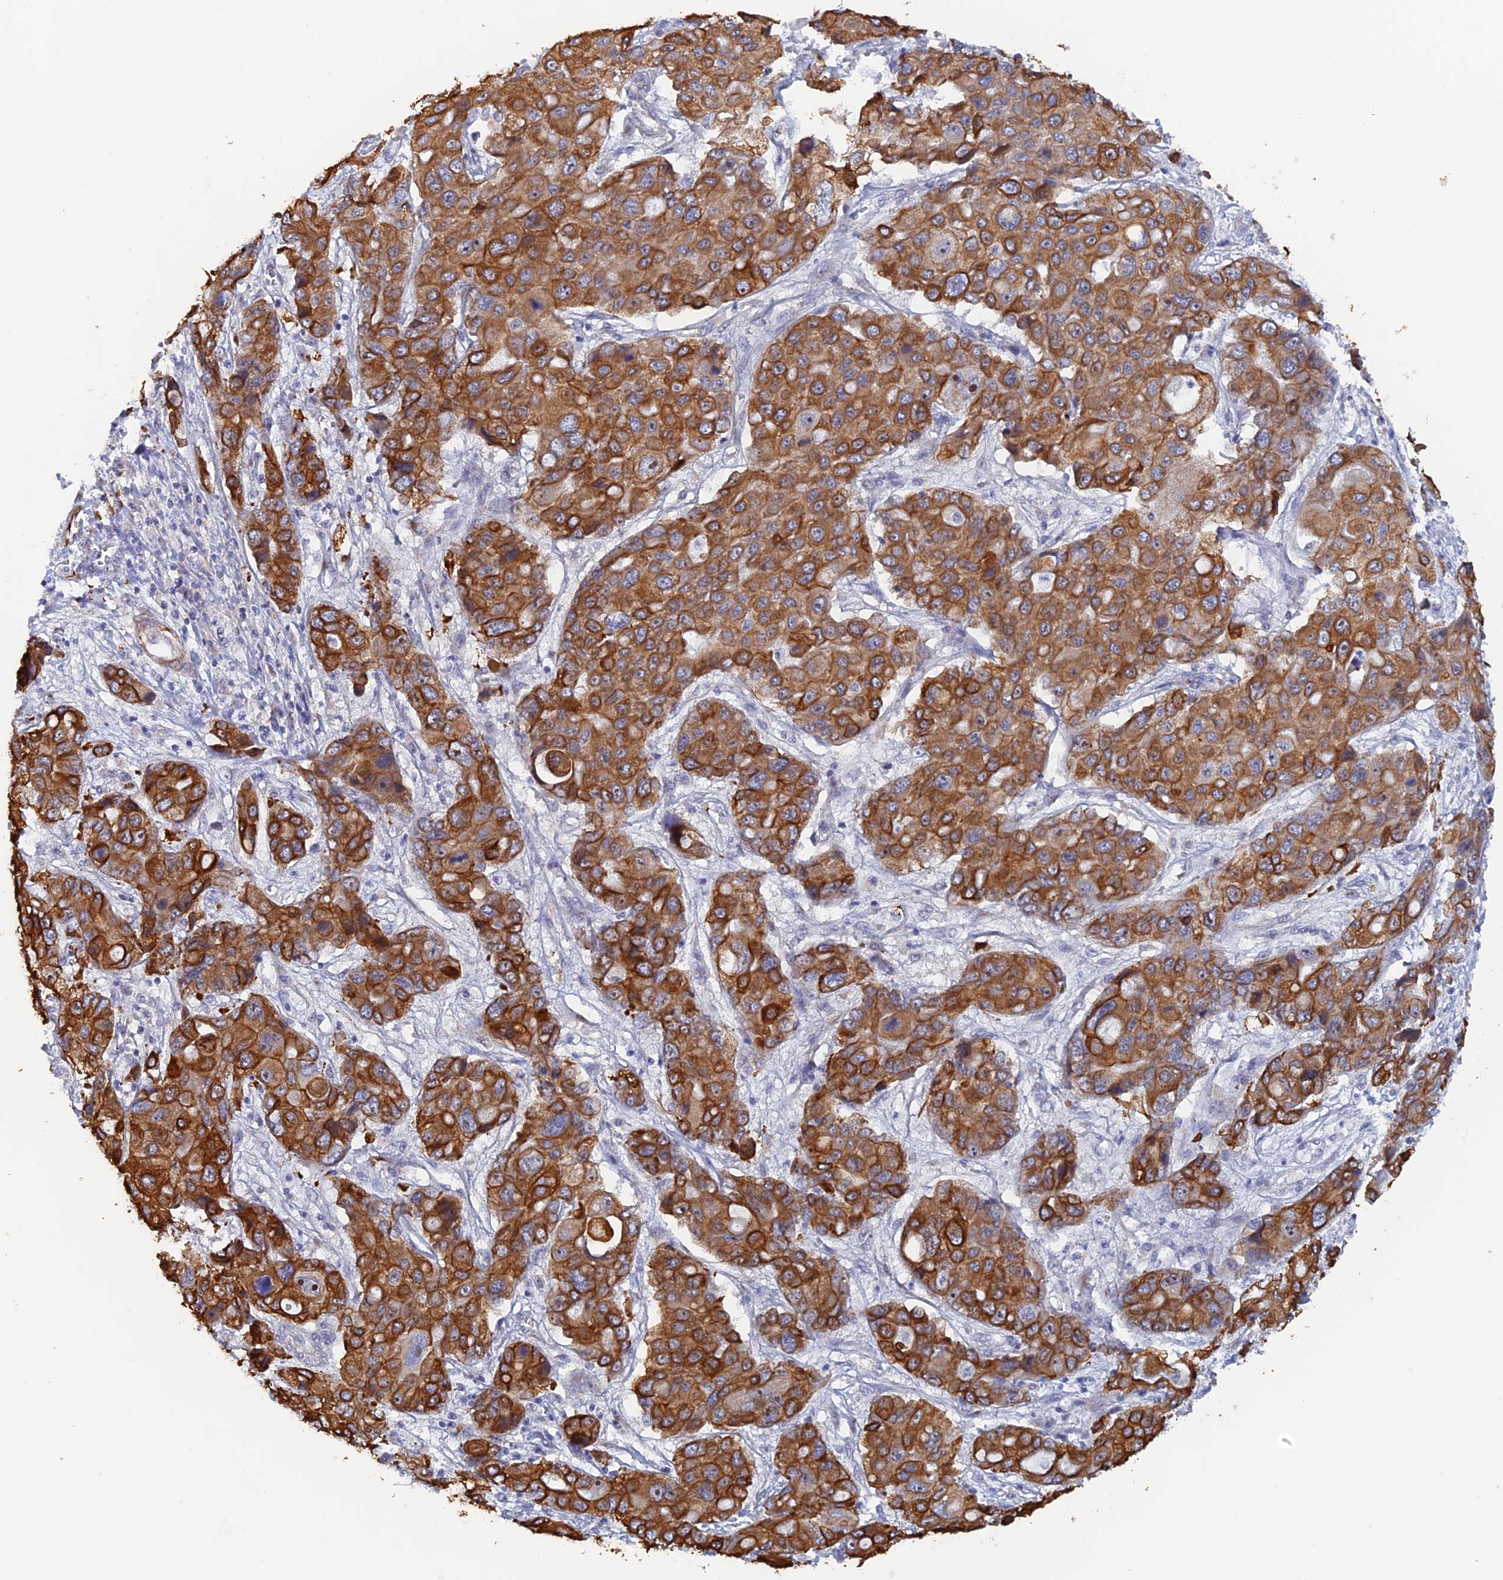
{"staining": {"intensity": "moderate", "quantity": ">75%", "location": "cytoplasmic/membranous"}, "tissue": "liver cancer", "cell_type": "Tumor cells", "image_type": "cancer", "snomed": [{"axis": "morphology", "description": "Cholangiocarcinoma"}, {"axis": "topography", "description": "Liver"}], "caption": "Protein staining of liver cholangiocarcinoma tissue displays moderate cytoplasmic/membranous expression in about >75% of tumor cells.", "gene": "SRFBP1", "patient": {"sex": "male", "age": 67}}